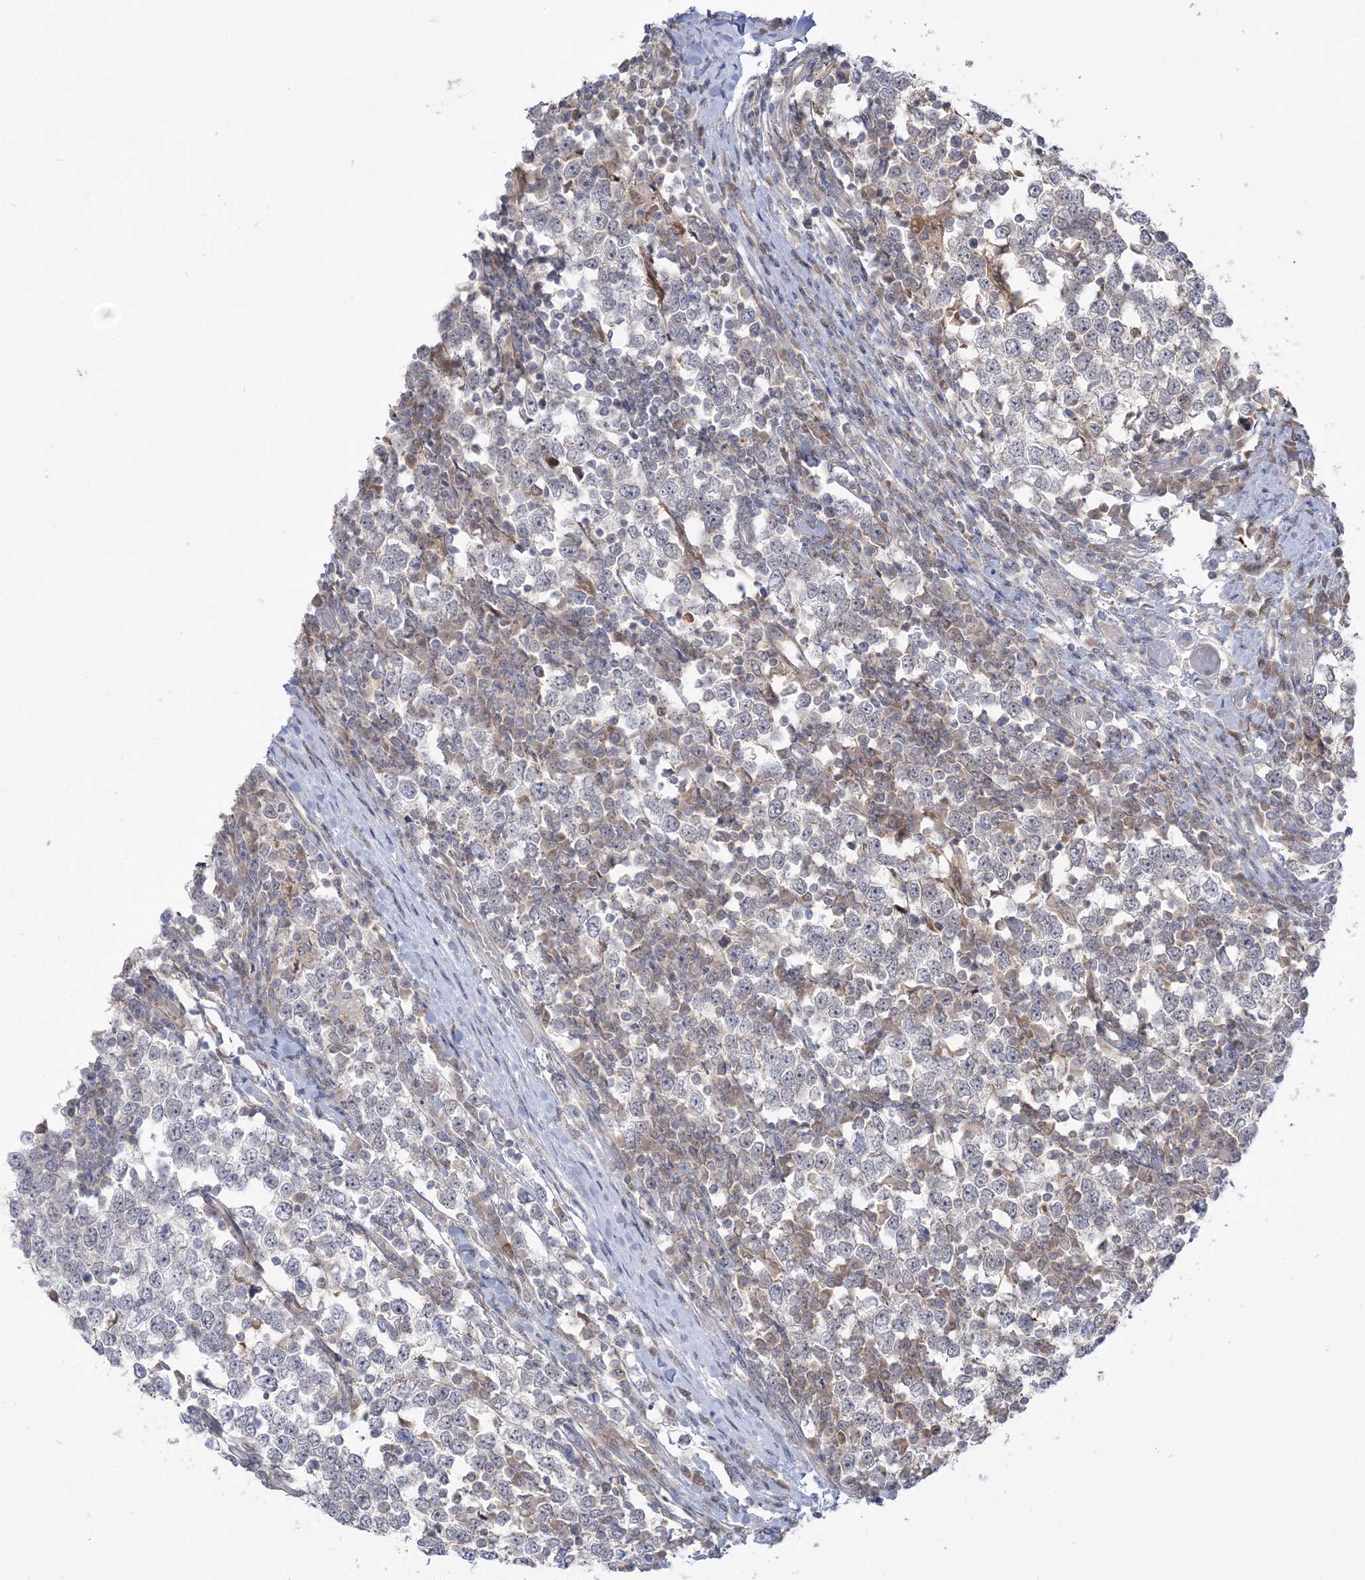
{"staining": {"intensity": "negative", "quantity": "none", "location": "none"}, "tissue": "testis cancer", "cell_type": "Tumor cells", "image_type": "cancer", "snomed": [{"axis": "morphology", "description": "Seminoma, NOS"}, {"axis": "topography", "description": "Testis"}], "caption": "Testis seminoma was stained to show a protein in brown. There is no significant staining in tumor cells. (DAB immunohistochemistry (IHC) with hematoxylin counter stain).", "gene": "THADA", "patient": {"sex": "male", "age": 65}}